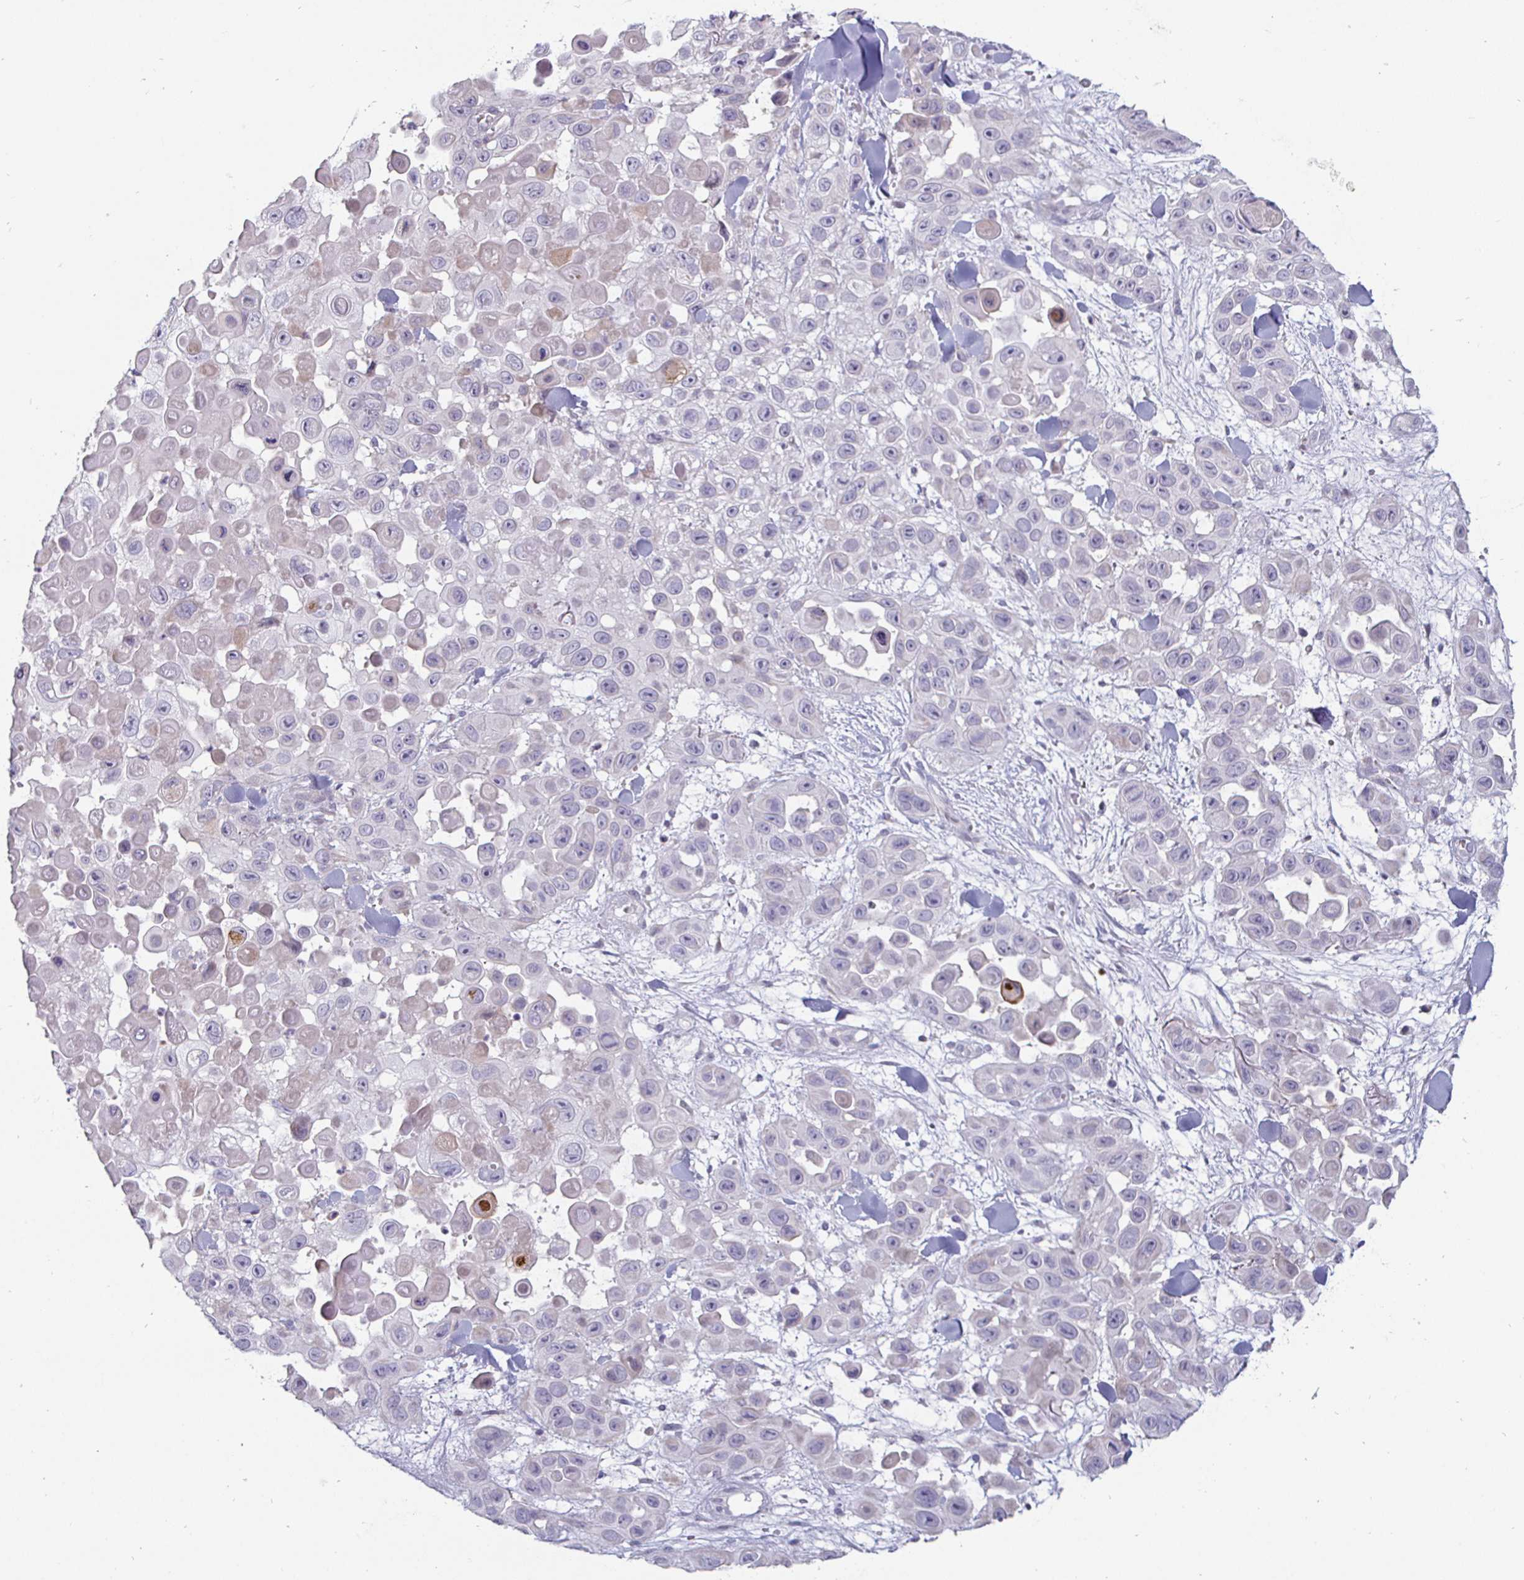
{"staining": {"intensity": "negative", "quantity": "none", "location": "none"}, "tissue": "skin cancer", "cell_type": "Tumor cells", "image_type": "cancer", "snomed": [{"axis": "morphology", "description": "Squamous cell carcinoma, NOS"}, {"axis": "topography", "description": "Skin"}], "caption": "This is an immunohistochemistry (IHC) histopathology image of skin cancer (squamous cell carcinoma). There is no positivity in tumor cells.", "gene": "DMRTB1", "patient": {"sex": "male", "age": 81}}